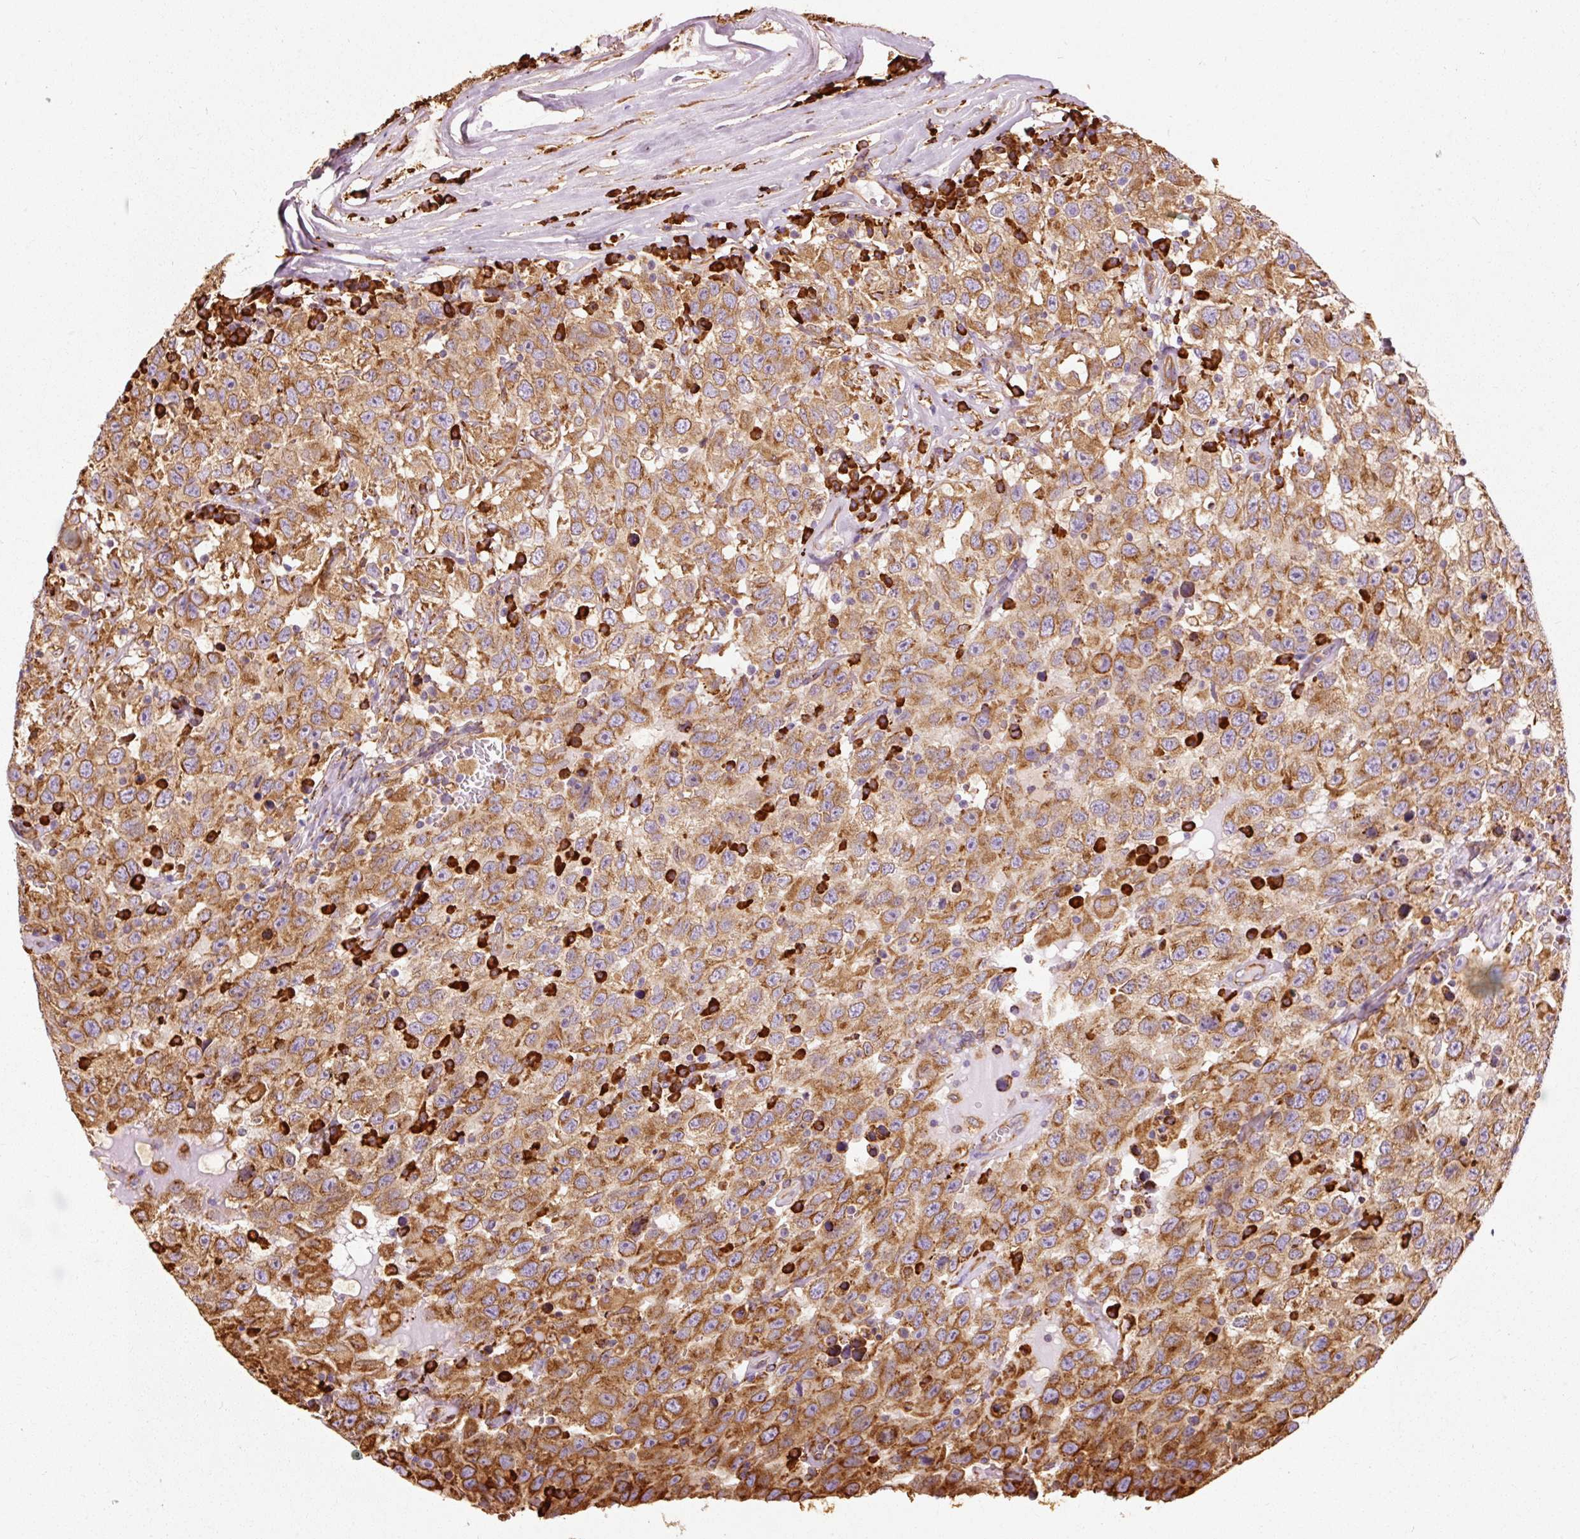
{"staining": {"intensity": "strong", "quantity": ">75%", "location": "cytoplasmic/membranous"}, "tissue": "testis cancer", "cell_type": "Tumor cells", "image_type": "cancer", "snomed": [{"axis": "morphology", "description": "Seminoma, NOS"}, {"axis": "topography", "description": "Testis"}], "caption": "Immunohistochemistry (IHC) (DAB) staining of human testis seminoma reveals strong cytoplasmic/membranous protein staining in about >75% of tumor cells. Ihc stains the protein of interest in brown and the nuclei are stained blue.", "gene": "KLC1", "patient": {"sex": "male", "age": 41}}